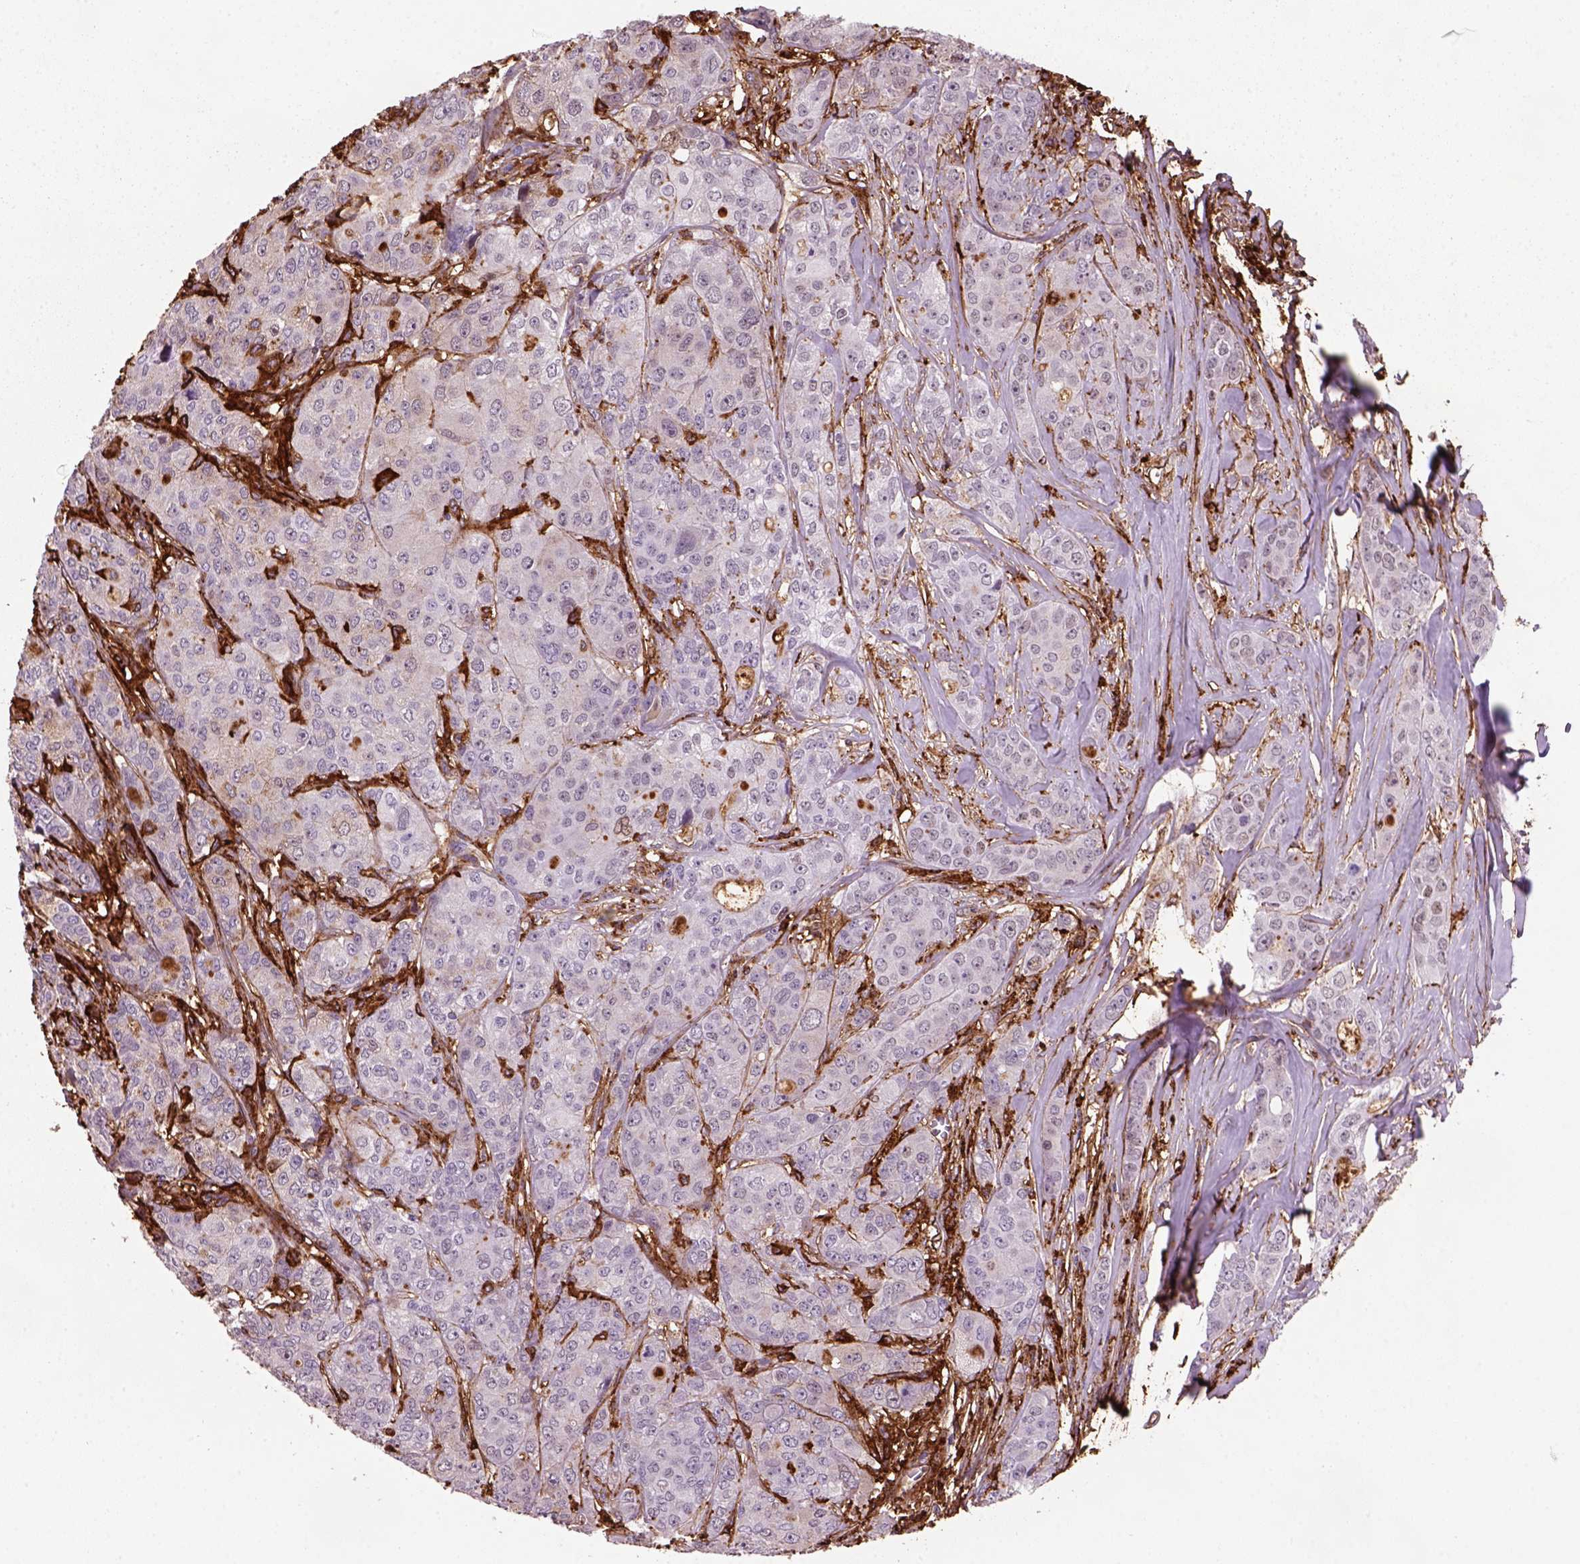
{"staining": {"intensity": "negative", "quantity": "none", "location": "none"}, "tissue": "breast cancer", "cell_type": "Tumor cells", "image_type": "cancer", "snomed": [{"axis": "morphology", "description": "Duct carcinoma"}, {"axis": "topography", "description": "Breast"}], "caption": "Immunohistochemical staining of breast cancer shows no significant positivity in tumor cells.", "gene": "MARCKS", "patient": {"sex": "female", "age": 43}}